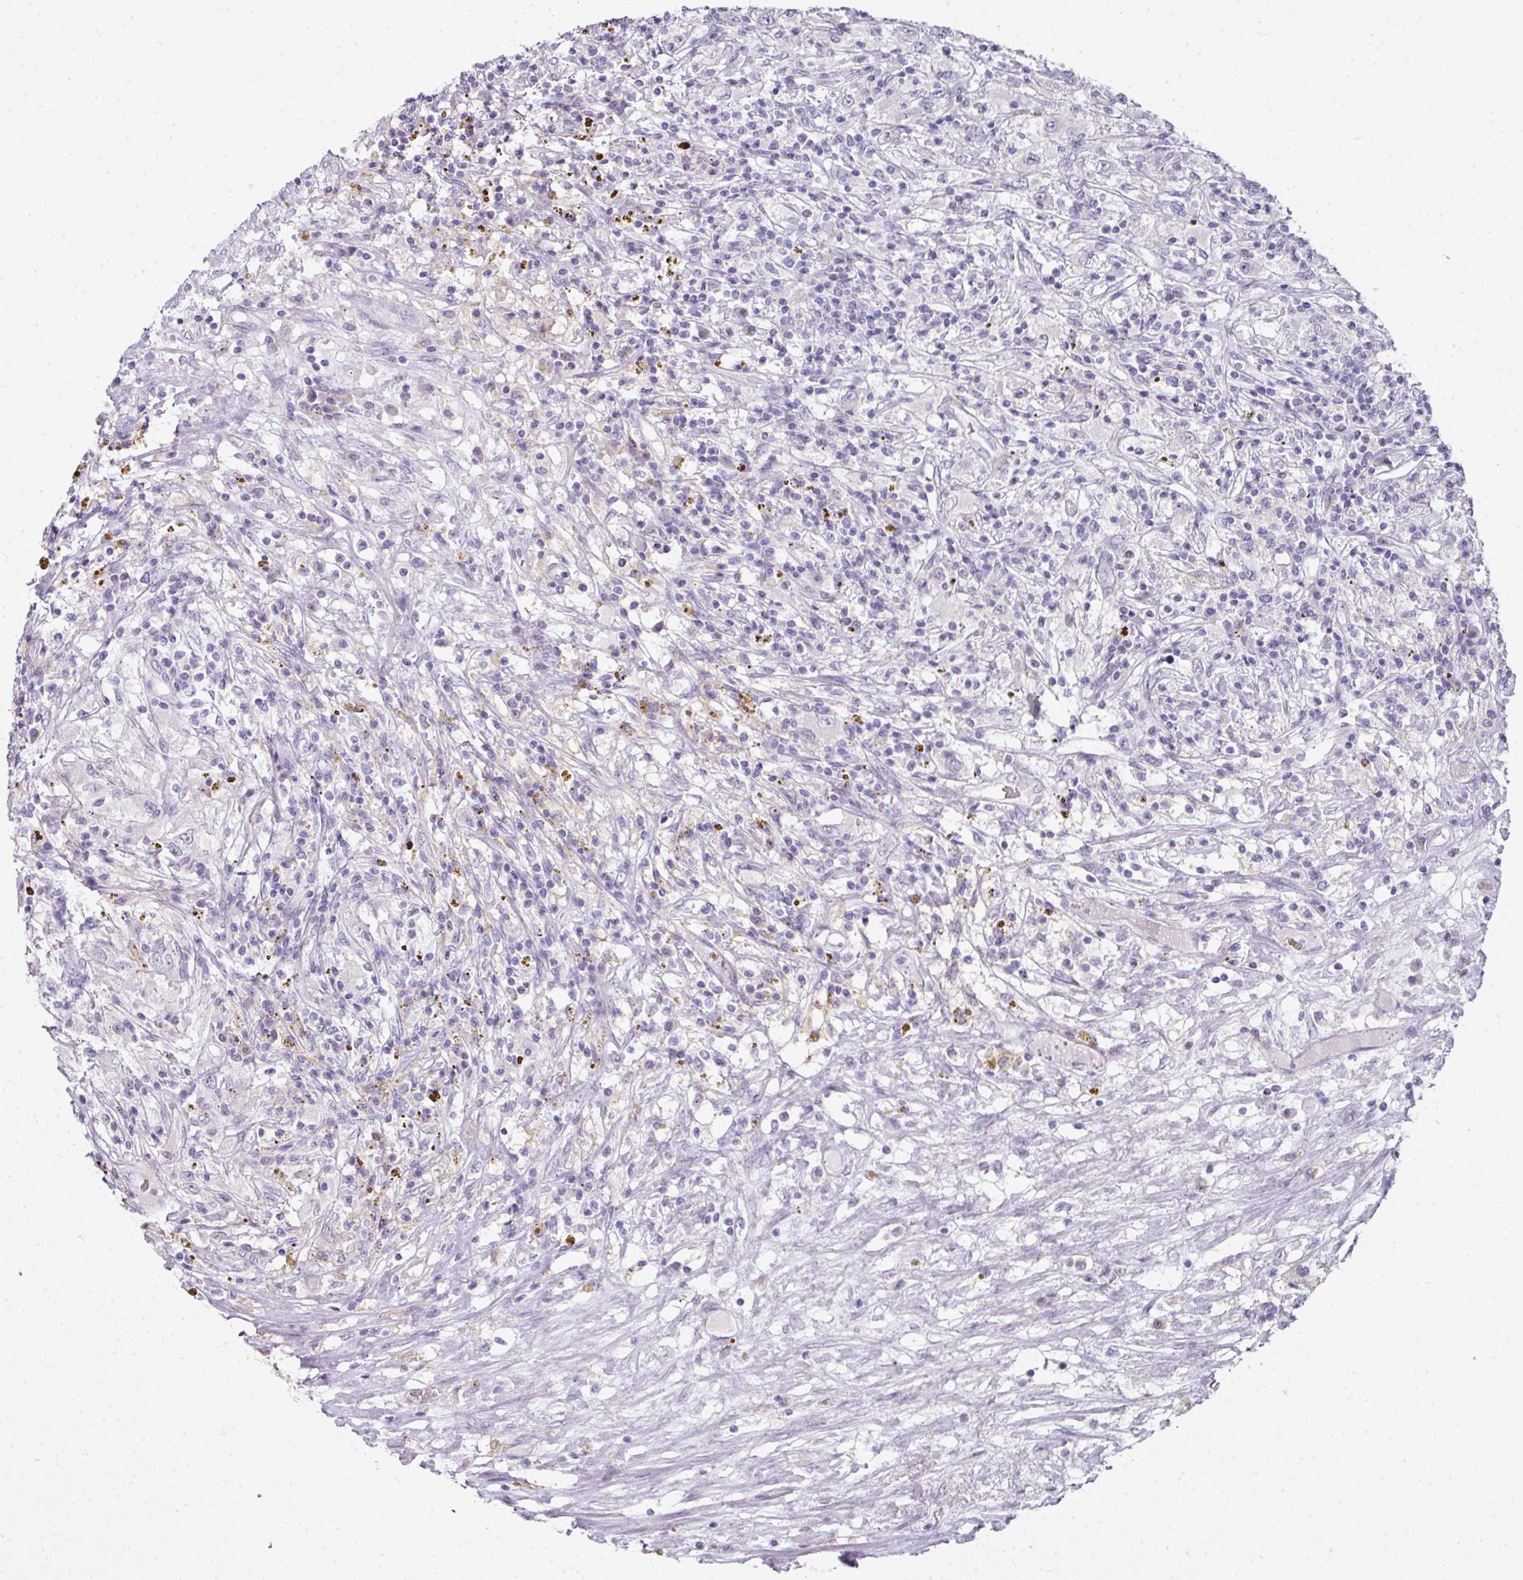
{"staining": {"intensity": "negative", "quantity": "none", "location": "none"}, "tissue": "renal cancer", "cell_type": "Tumor cells", "image_type": "cancer", "snomed": [{"axis": "morphology", "description": "Adenocarcinoma, NOS"}, {"axis": "topography", "description": "Kidney"}], "caption": "Tumor cells are negative for brown protein staining in renal cancer (adenocarcinoma).", "gene": "ANKRD18A", "patient": {"sex": "female", "age": 67}}